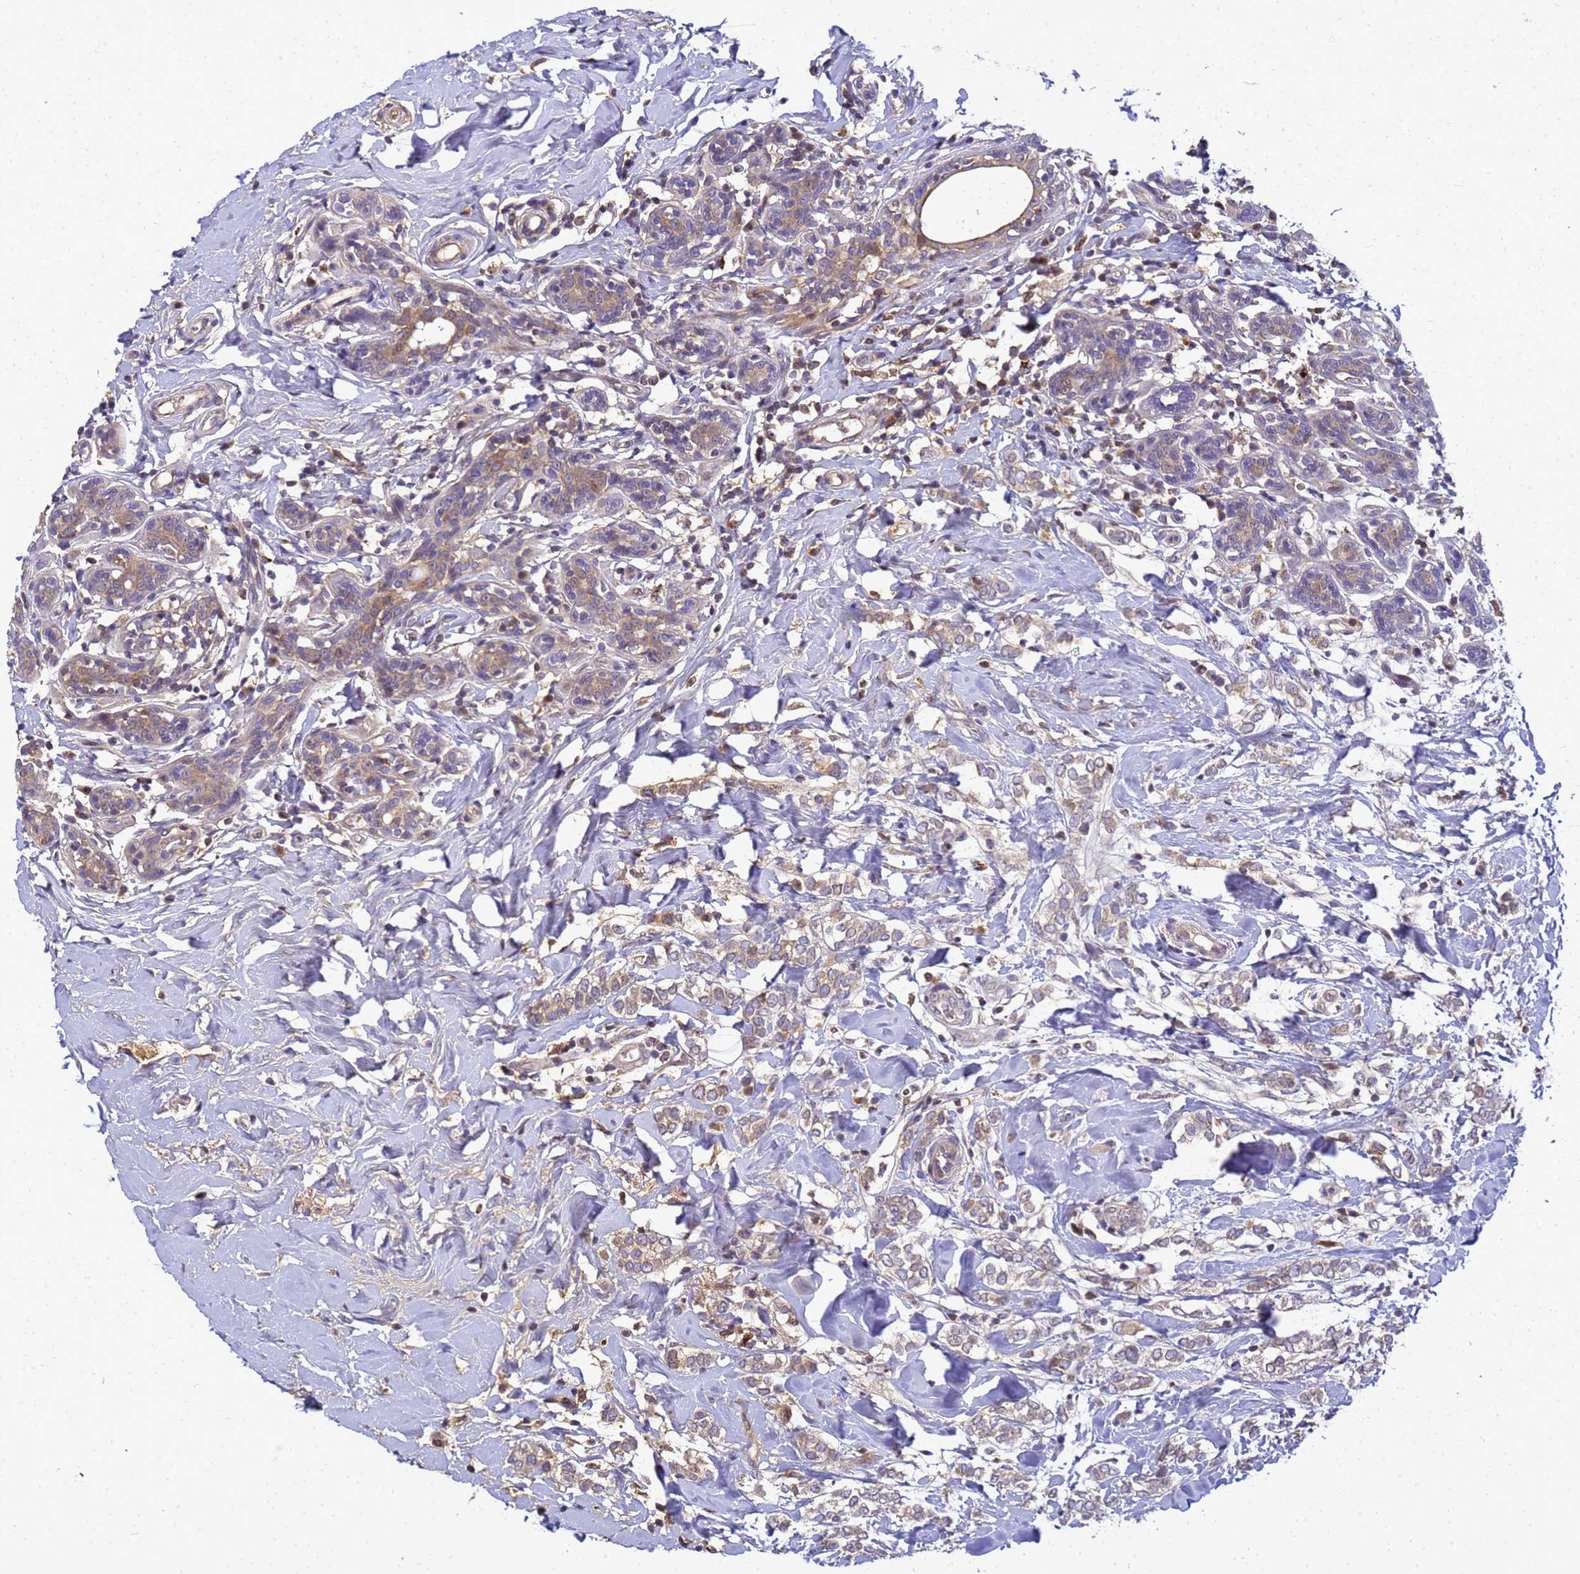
{"staining": {"intensity": "moderate", "quantity": "25%-75%", "location": "cytoplasmic/membranous"}, "tissue": "breast cancer", "cell_type": "Tumor cells", "image_type": "cancer", "snomed": [{"axis": "morphology", "description": "Normal tissue, NOS"}, {"axis": "morphology", "description": "Lobular carcinoma"}, {"axis": "topography", "description": "Breast"}], "caption": "Protein positivity by IHC displays moderate cytoplasmic/membranous positivity in about 25%-75% of tumor cells in breast cancer (lobular carcinoma). Immunohistochemistry stains the protein of interest in brown and the nuclei are stained blue.", "gene": "TMEM74B", "patient": {"sex": "female", "age": 47}}